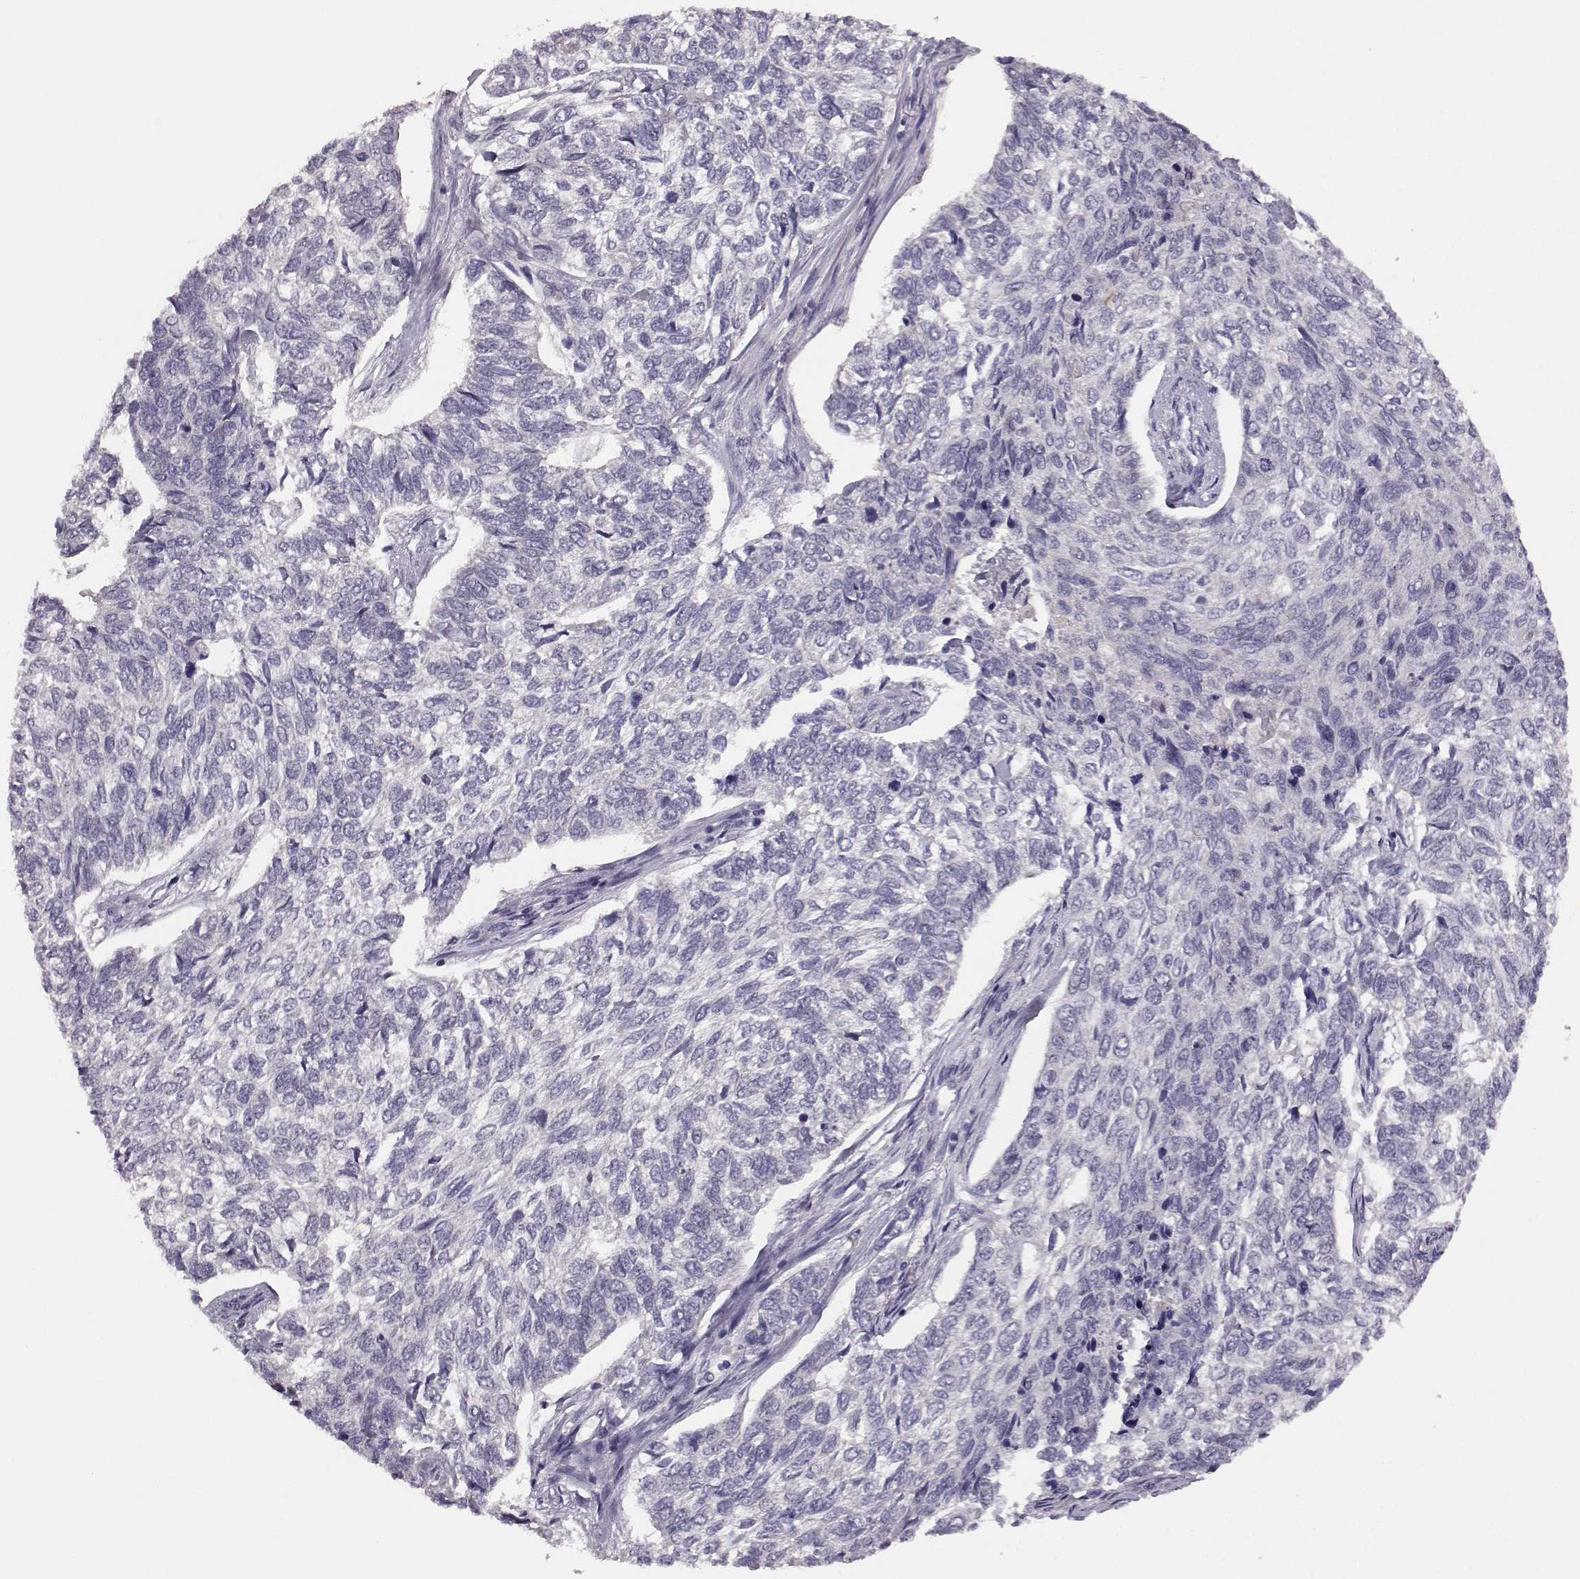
{"staining": {"intensity": "negative", "quantity": "none", "location": "none"}, "tissue": "skin cancer", "cell_type": "Tumor cells", "image_type": "cancer", "snomed": [{"axis": "morphology", "description": "Basal cell carcinoma"}, {"axis": "topography", "description": "Skin"}], "caption": "IHC image of neoplastic tissue: skin cancer (basal cell carcinoma) stained with DAB (3,3'-diaminobenzidine) reveals no significant protein staining in tumor cells.", "gene": "BFSP2", "patient": {"sex": "female", "age": 65}}